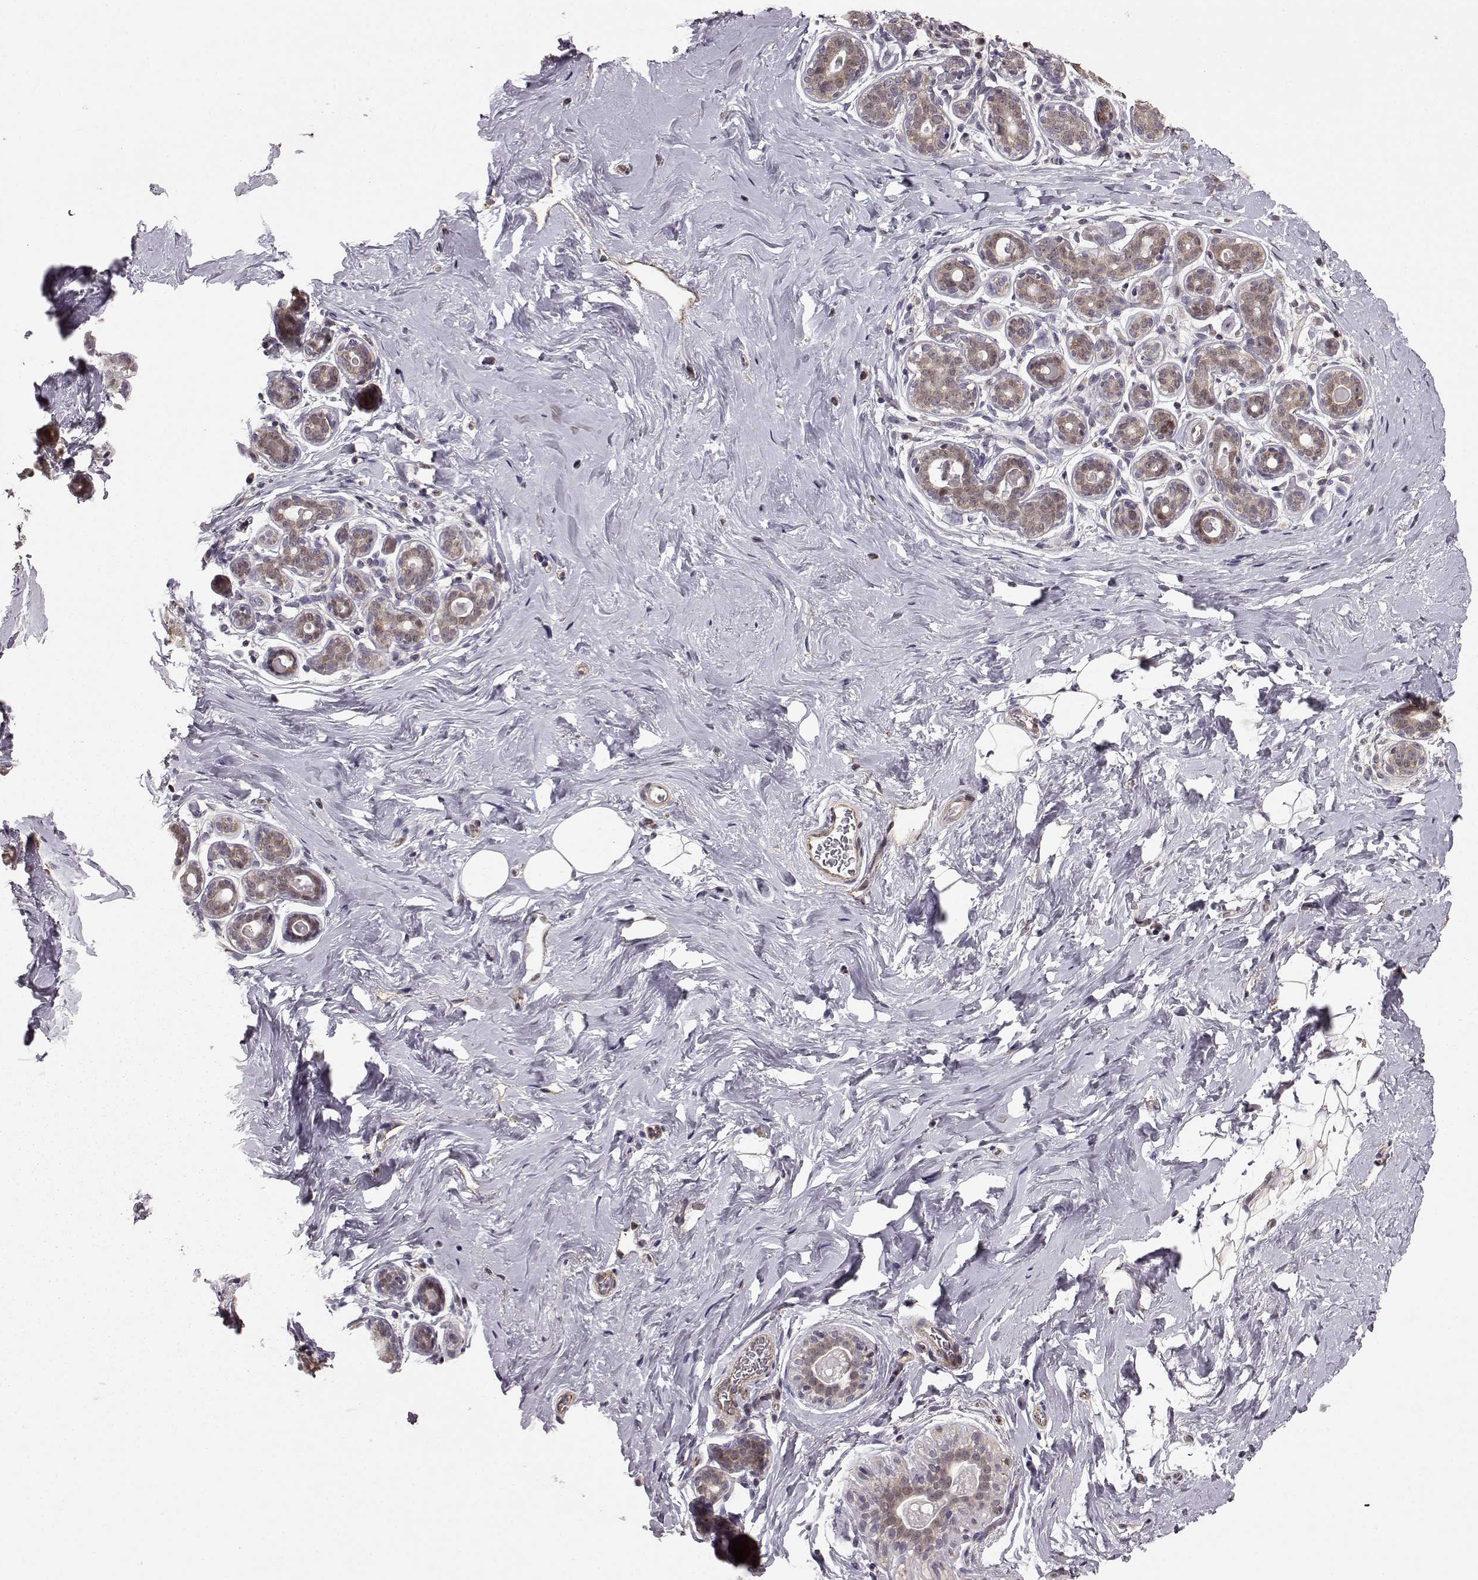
{"staining": {"intensity": "negative", "quantity": "none", "location": "none"}, "tissue": "breast", "cell_type": "Adipocytes", "image_type": "normal", "snomed": [{"axis": "morphology", "description": "Normal tissue, NOS"}, {"axis": "topography", "description": "Skin"}, {"axis": "topography", "description": "Breast"}], "caption": "Adipocytes show no significant protein expression in unremarkable breast.", "gene": "BACH2", "patient": {"sex": "female", "age": 43}}